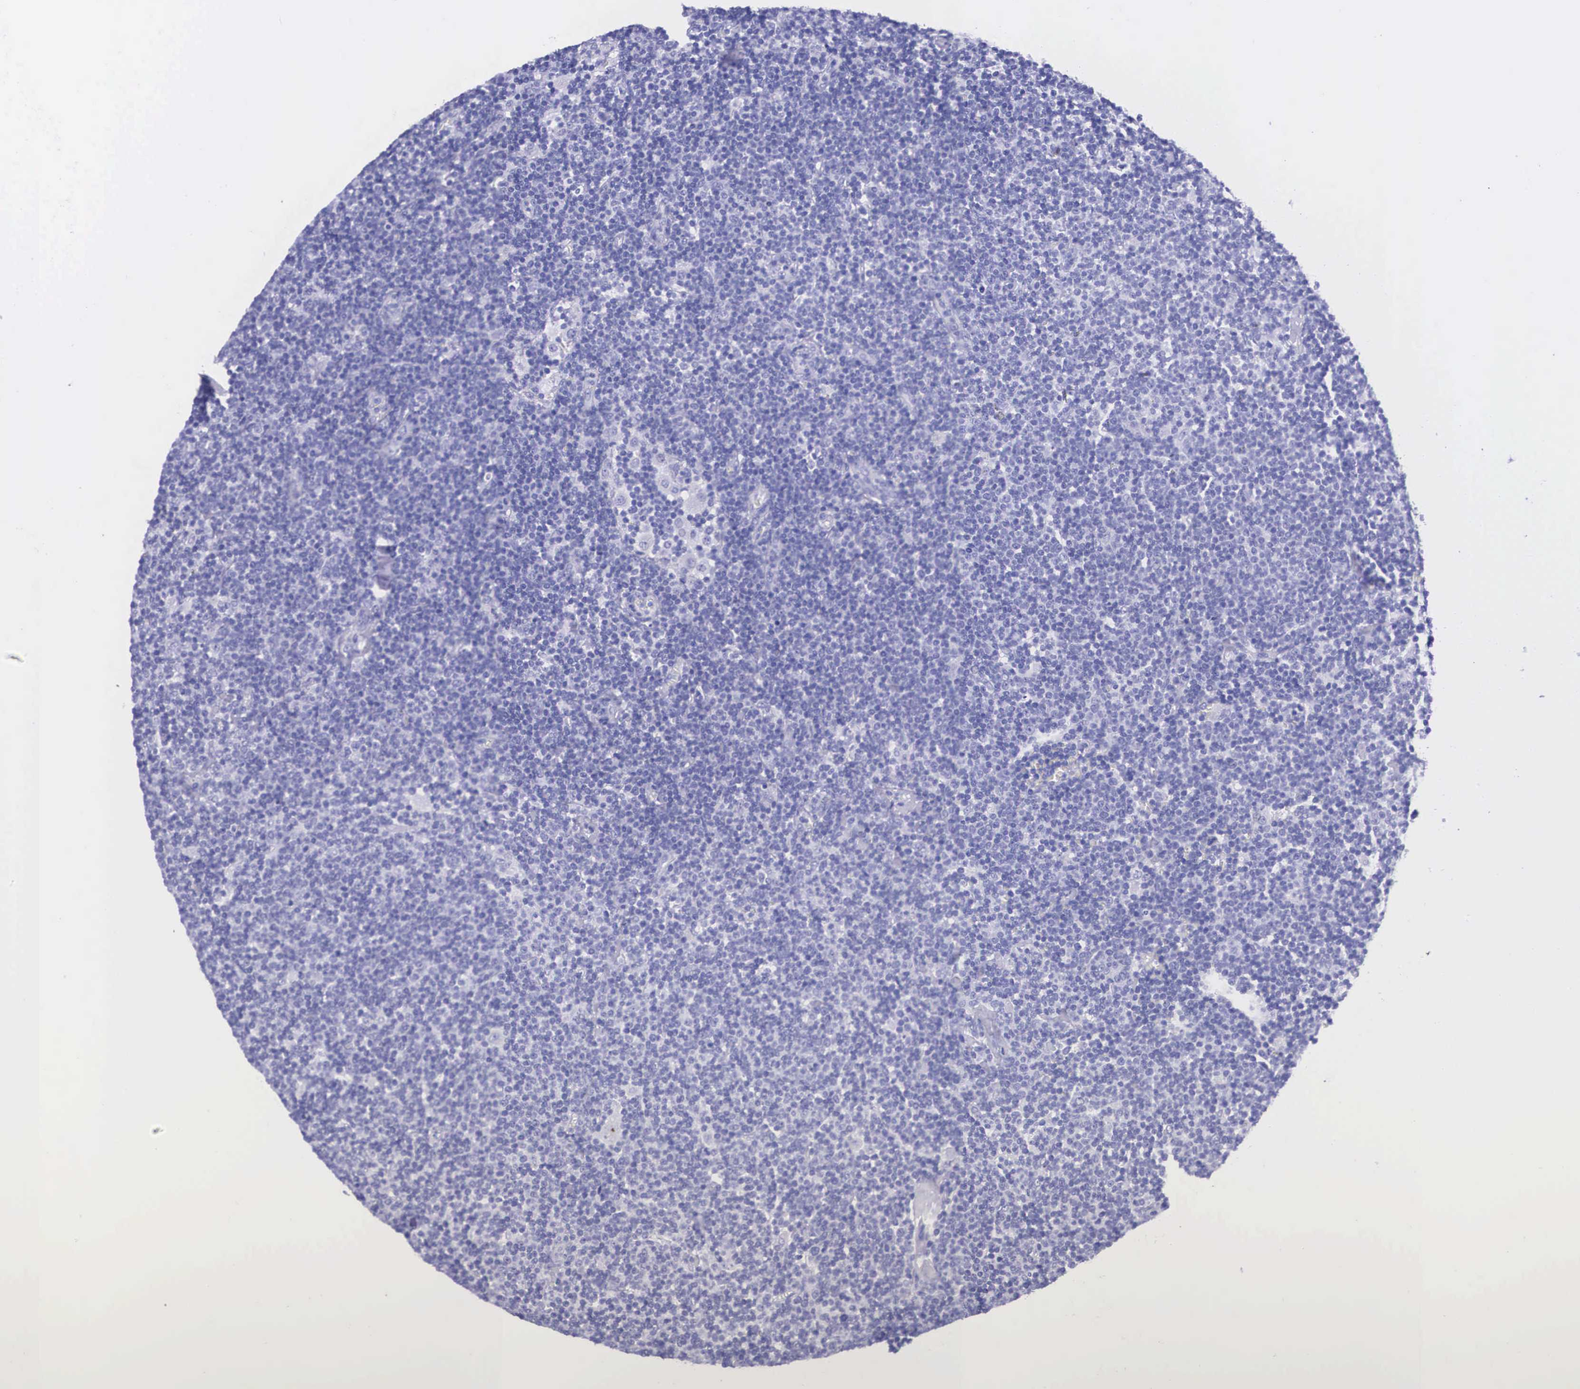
{"staining": {"intensity": "negative", "quantity": "none", "location": "none"}, "tissue": "lymphoma", "cell_type": "Tumor cells", "image_type": "cancer", "snomed": [{"axis": "morphology", "description": "Malignant lymphoma, non-Hodgkin's type, Low grade"}, {"axis": "topography", "description": "Lymph node"}], "caption": "DAB immunohistochemical staining of lymphoma shows no significant positivity in tumor cells.", "gene": "PLG", "patient": {"sex": "male", "age": 65}}